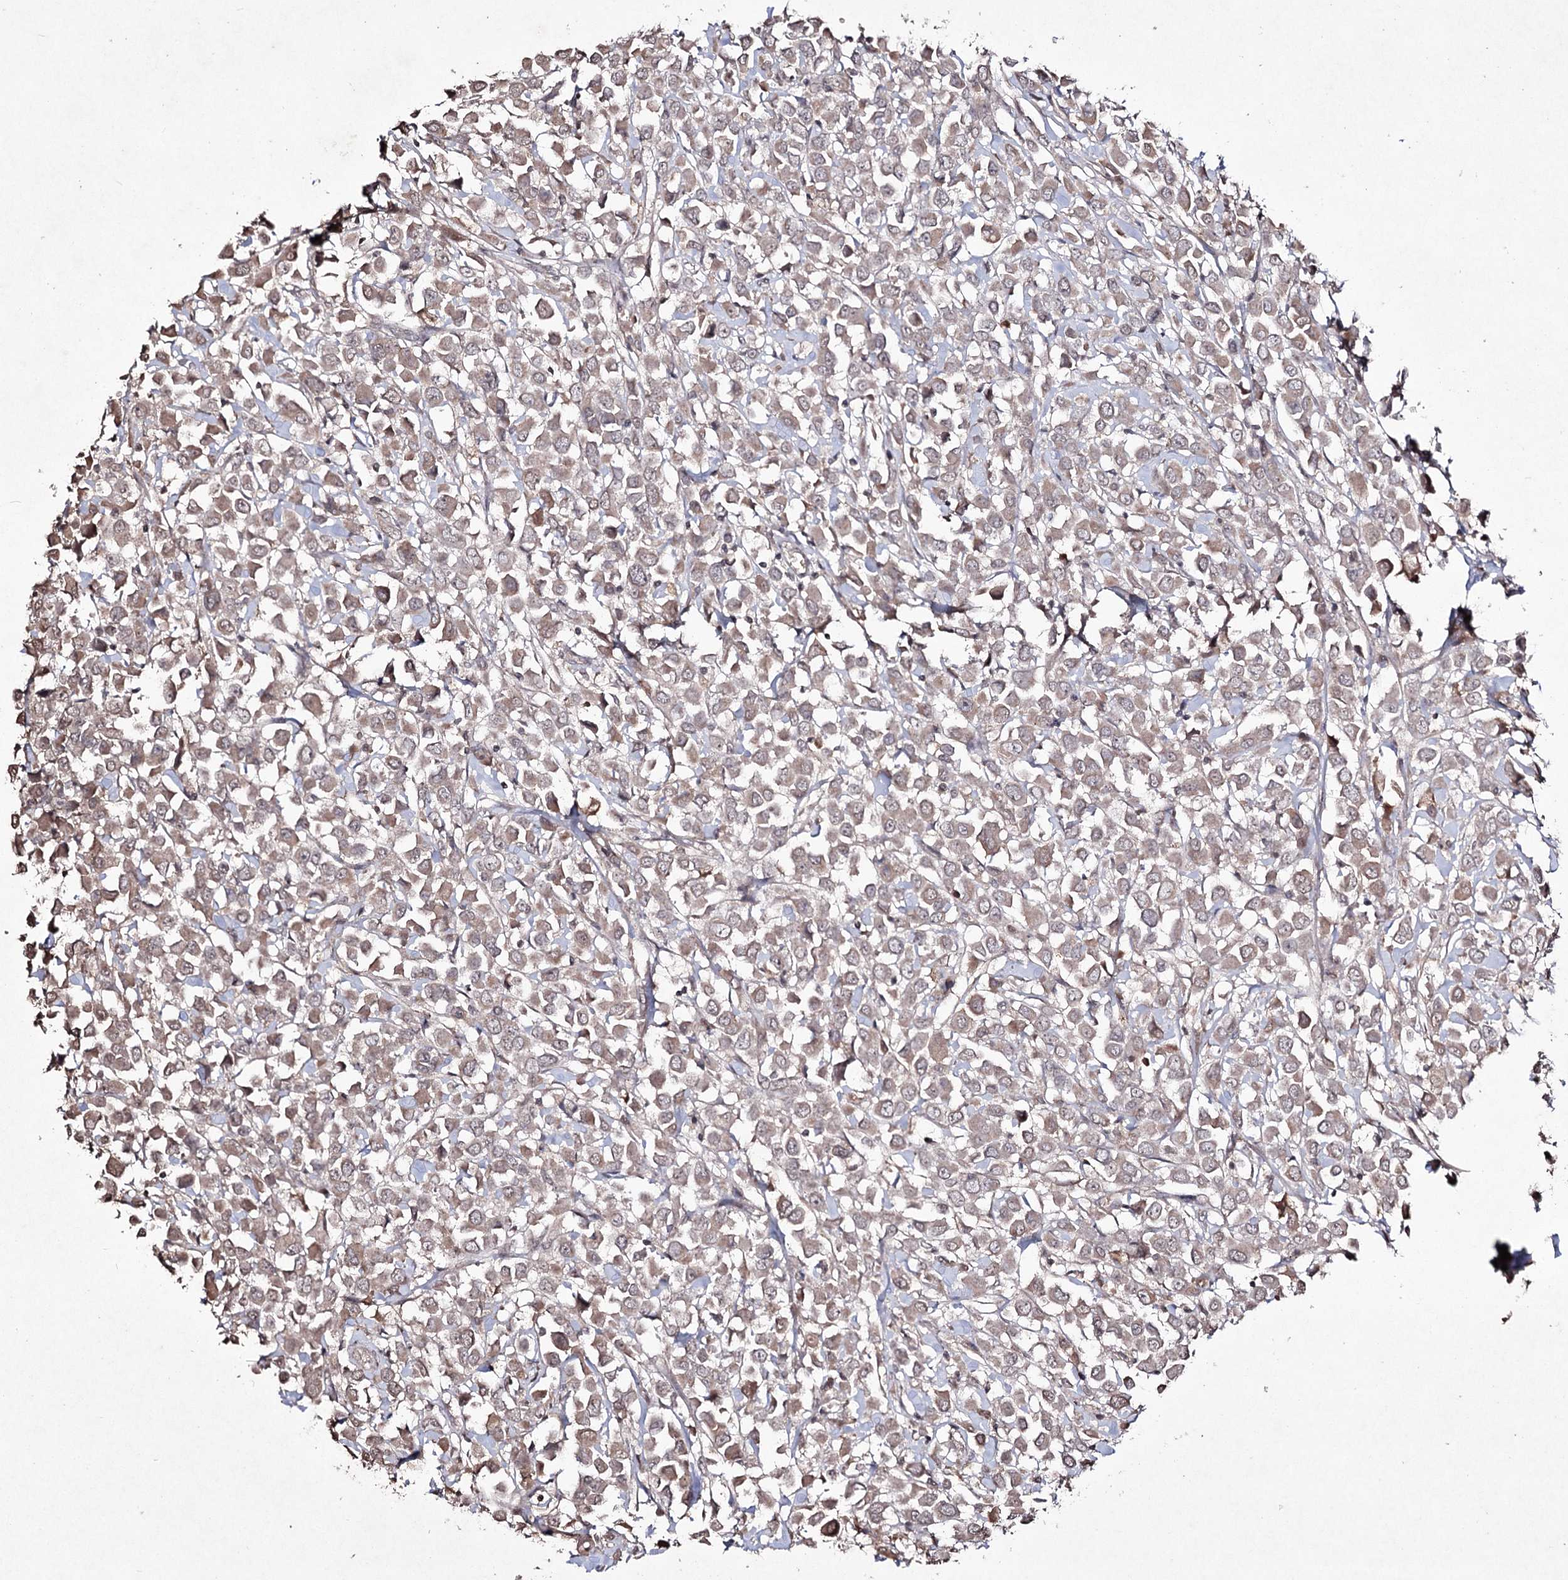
{"staining": {"intensity": "weak", "quantity": "25%-75%", "location": "cytoplasmic/membranous"}, "tissue": "breast cancer", "cell_type": "Tumor cells", "image_type": "cancer", "snomed": [{"axis": "morphology", "description": "Duct carcinoma"}, {"axis": "topography", "description": "Breast"}], "caption": "Protein staining reveals weak cytoplasmic/membranous positivity in approximately 25%-75% of tumor cells in invasive ductal carcinoma (breast).", "gene": "SYNGR3", "patient": {"sex": "female", "age": 61}}